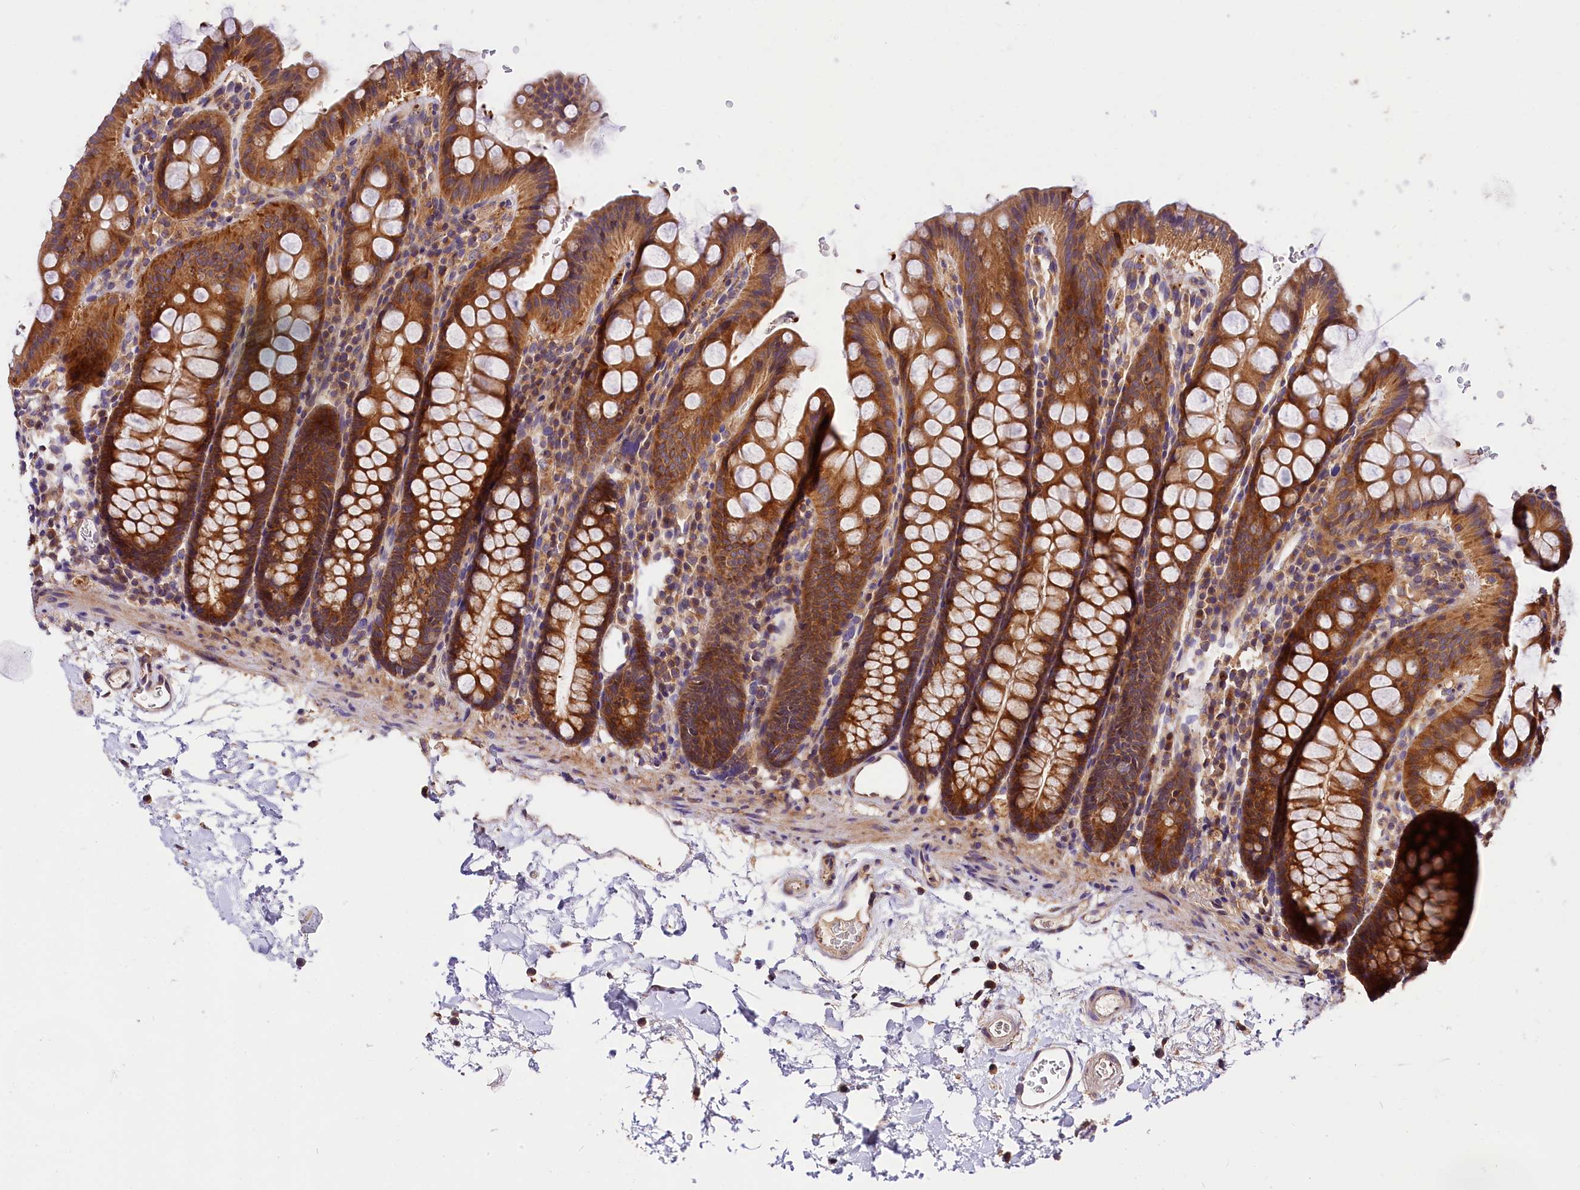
{"staining": {"intensity": "moderate", "quantity": ">75%", "location": "cytoplasmic/membranous"}, "tissue": "colon", "cell_type": "Endothelial cells", "image_type": "normal", "snomed": [{"axis": "morphology", "description": "Normal tissue, NOS"}, {"axis": "topography", "description": "Colon"}], "caption": "DAB immunohistochemical staining of unremarkable human colon shows moderate cytoplasmic/membranous protein positivity in approximately >75% of endothelial cells. The staining is performed using DAB brown chromogen to label protein expression. The nuclei are counter-stained blue using hematoxylin.", "gene": "KPTN", "patient": {"sex": "male", "age": 75}}